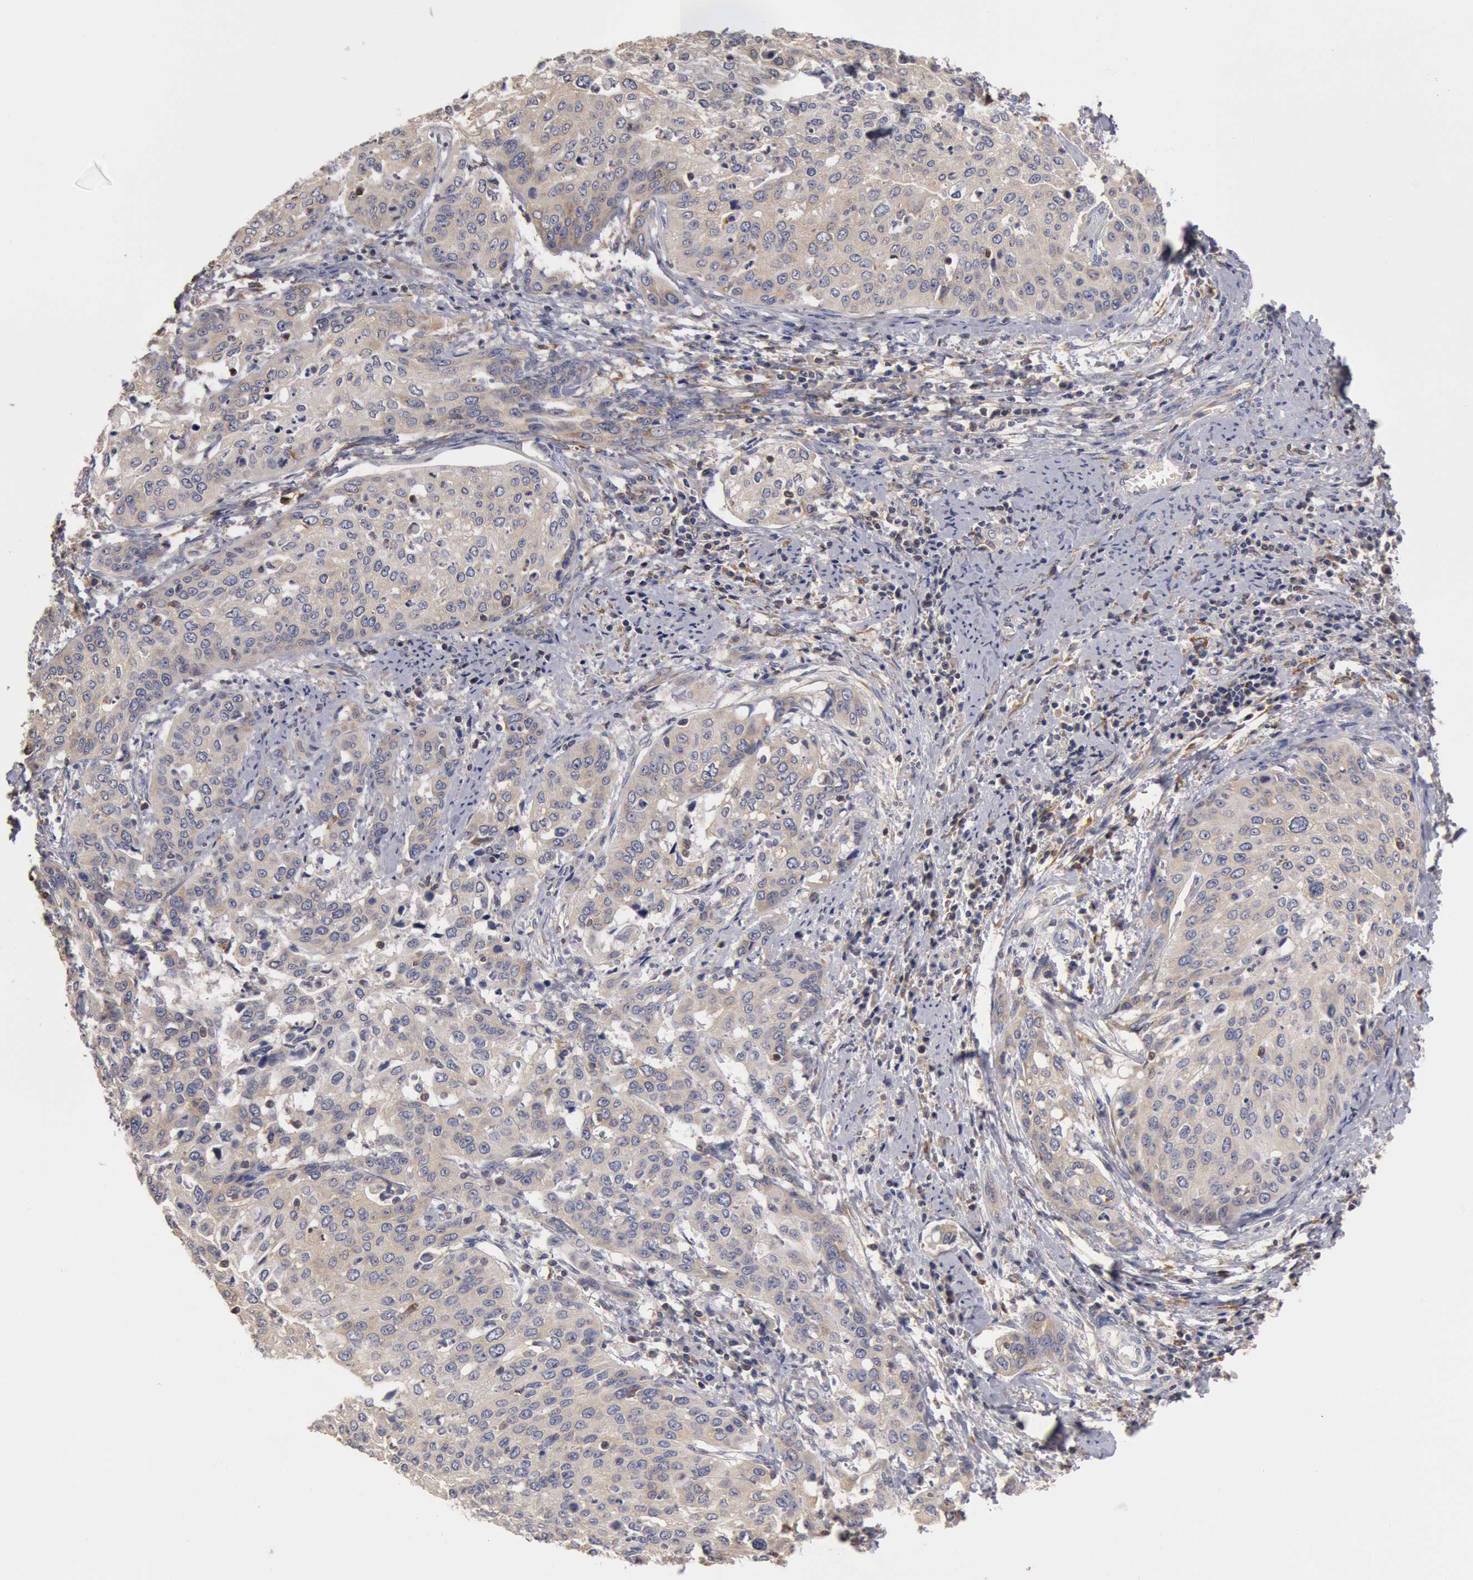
{"staining": {"intensity": "weak", "quantity": ">75%", "location": "cytoplasmic/membranous"}, "tissue": "cervical cancer", "cell_type": "Tumor cells", "image_type": "cancer", "snomed": [{"axis": "morphology", "description": "Squamous cell carcinoma, NOS"}, {"axis": "topography", "description": "Cervix"}], "caption": "Immunohistochemistry (IHC) histopathology image of neoplastic tissue: human cervical squamous cell carcinoma stained using immunohistochemistry reveals low levels of weak protein expression localized specifically in the cytoplasmic/membranous of tumor cells, appearing as a cytoplasmic/membranous brown color.", "gene": "OSBPL8", "patient": {"sex": "female", "age": 41}}